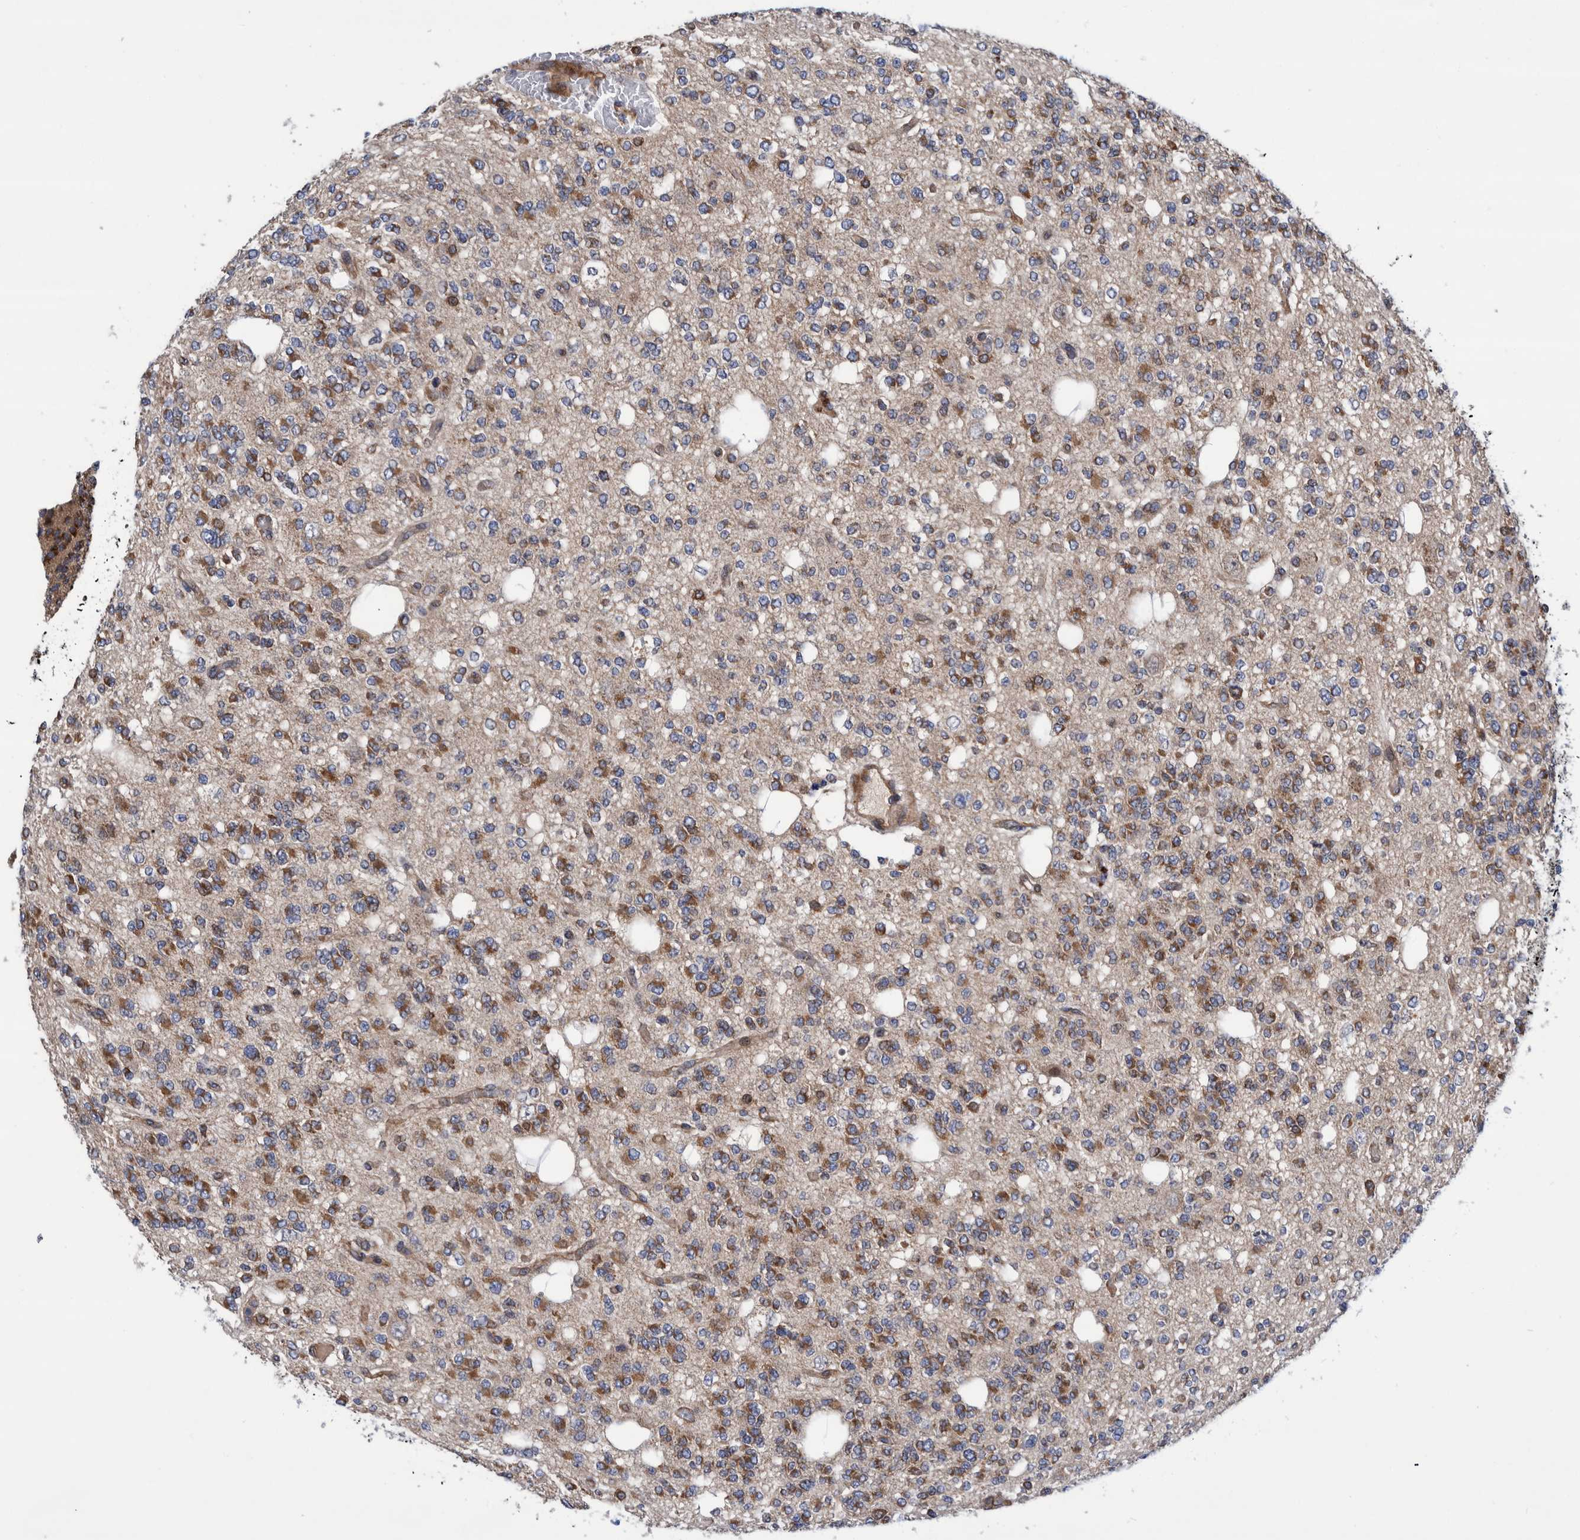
{"staining": {"intensity": "moderate", "quantity": ">75%", "location": "cytoplasmic/membranous"}, "tissue": "glioma", "cell_type": "Tumor cells", "image_type": "cancer", "snomed": [{"axis": "morphology", "description": "Glioma, malignant, Low grade"}, {"axis": "topography", "description": "Brain"}], "caption": "Glioma was stained to show a protein in brown. There is medium levels of moderate cytoplasmic/membranous expression in approximately >75% of tumor cells.", "gene": "GRPEL2", "patient": {"sex": "male", "age": 38}}